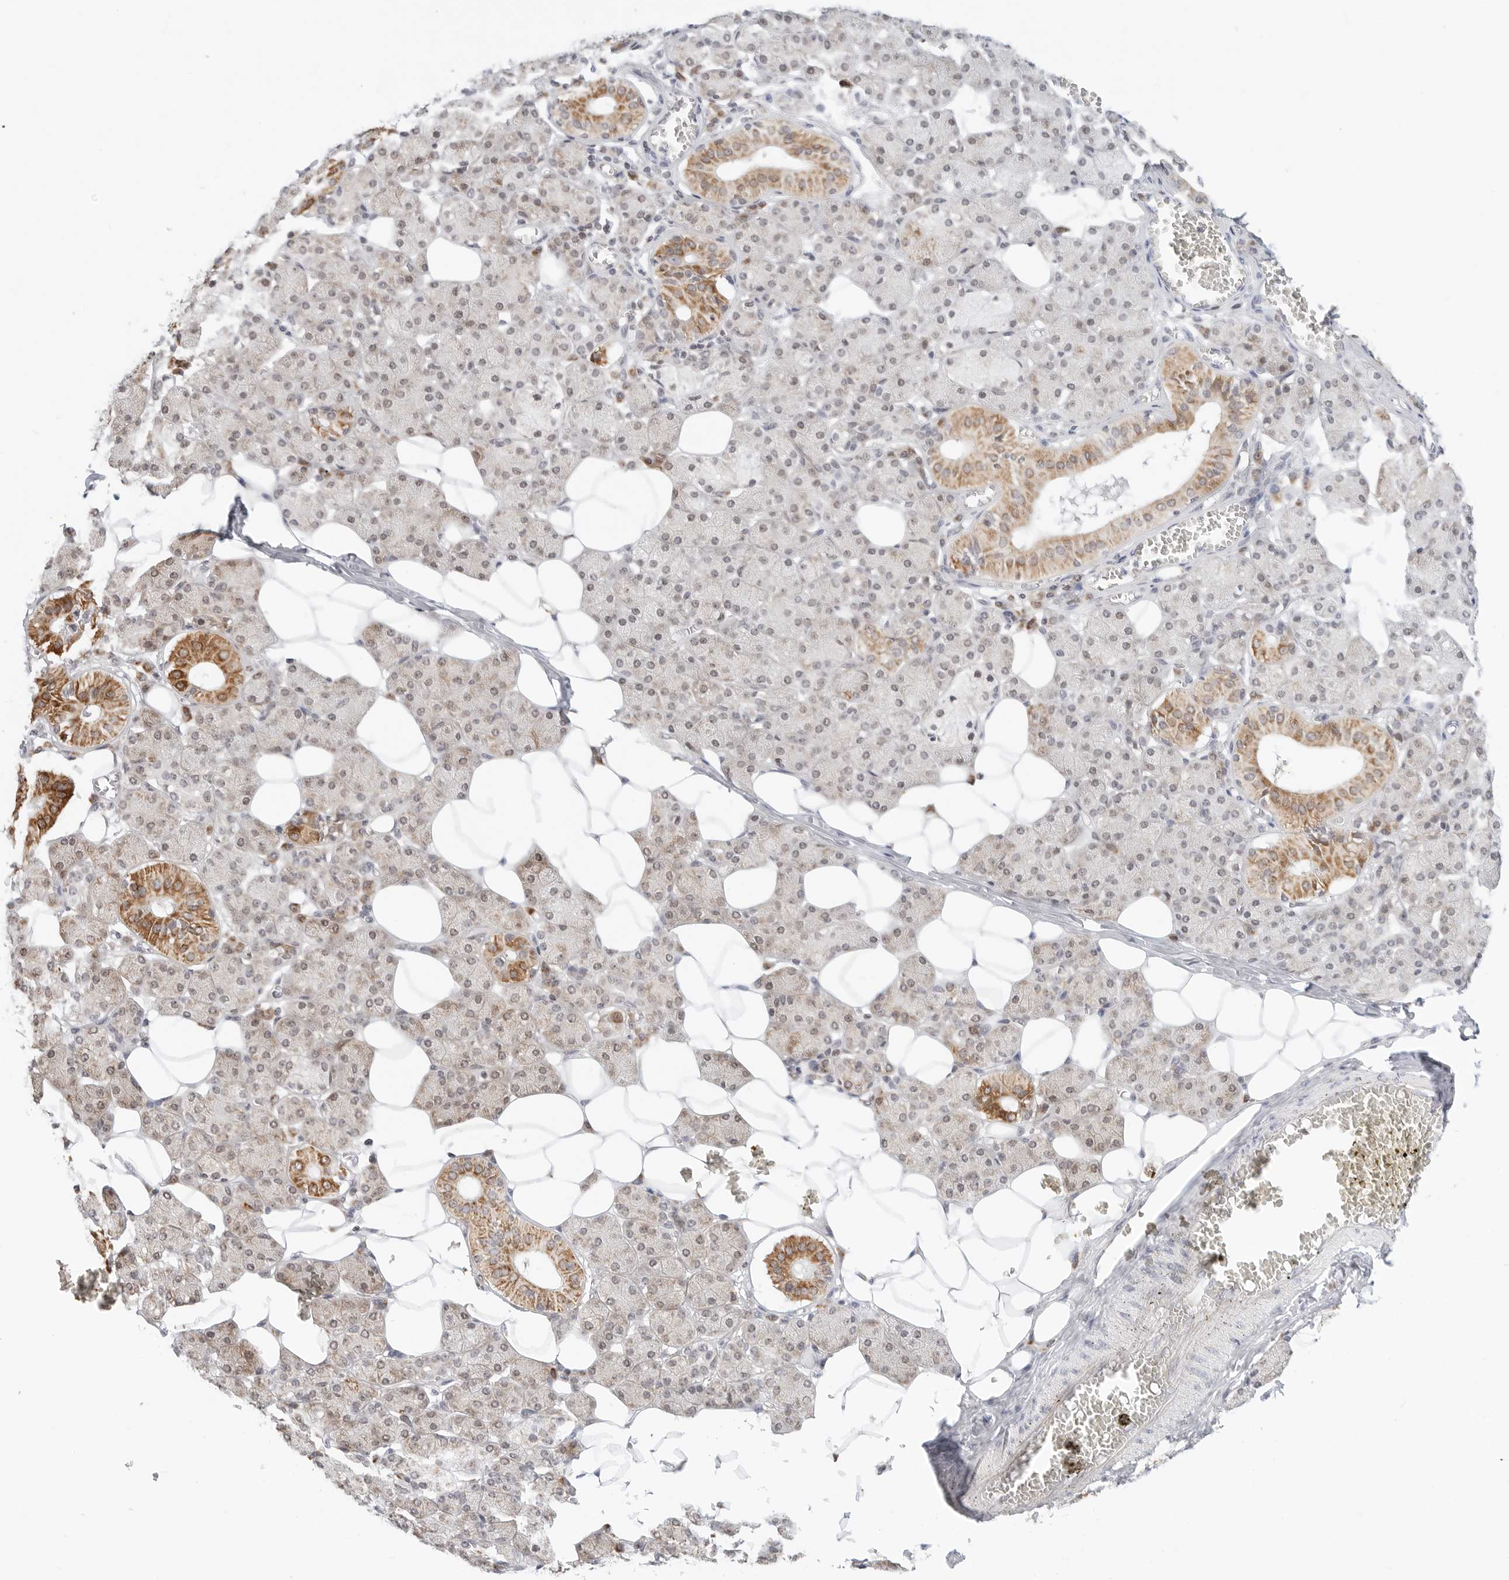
{"staining": {"intensity": "moderate", "quantity": "25%-75%", "location": "cytoplasmic/membranous,nuclear"}, "tissue": "salivary gland", "cell_type": "Glandular cells", "image_type": "normal", "snomed": [{"axis": "morphology", "description": "Normal tissue, NOS"}, {"axis": "topography", "description": "Salivary gland"}], "caption": "Glandular cells demonstrate medium levels of moderate cytoplasmic/membranous,nuclear staining in approximately 25%-75% of cells in benign human salivary gland.", "gene": "POLR3GL", "patient": {"sex": "female", "age": 33}}